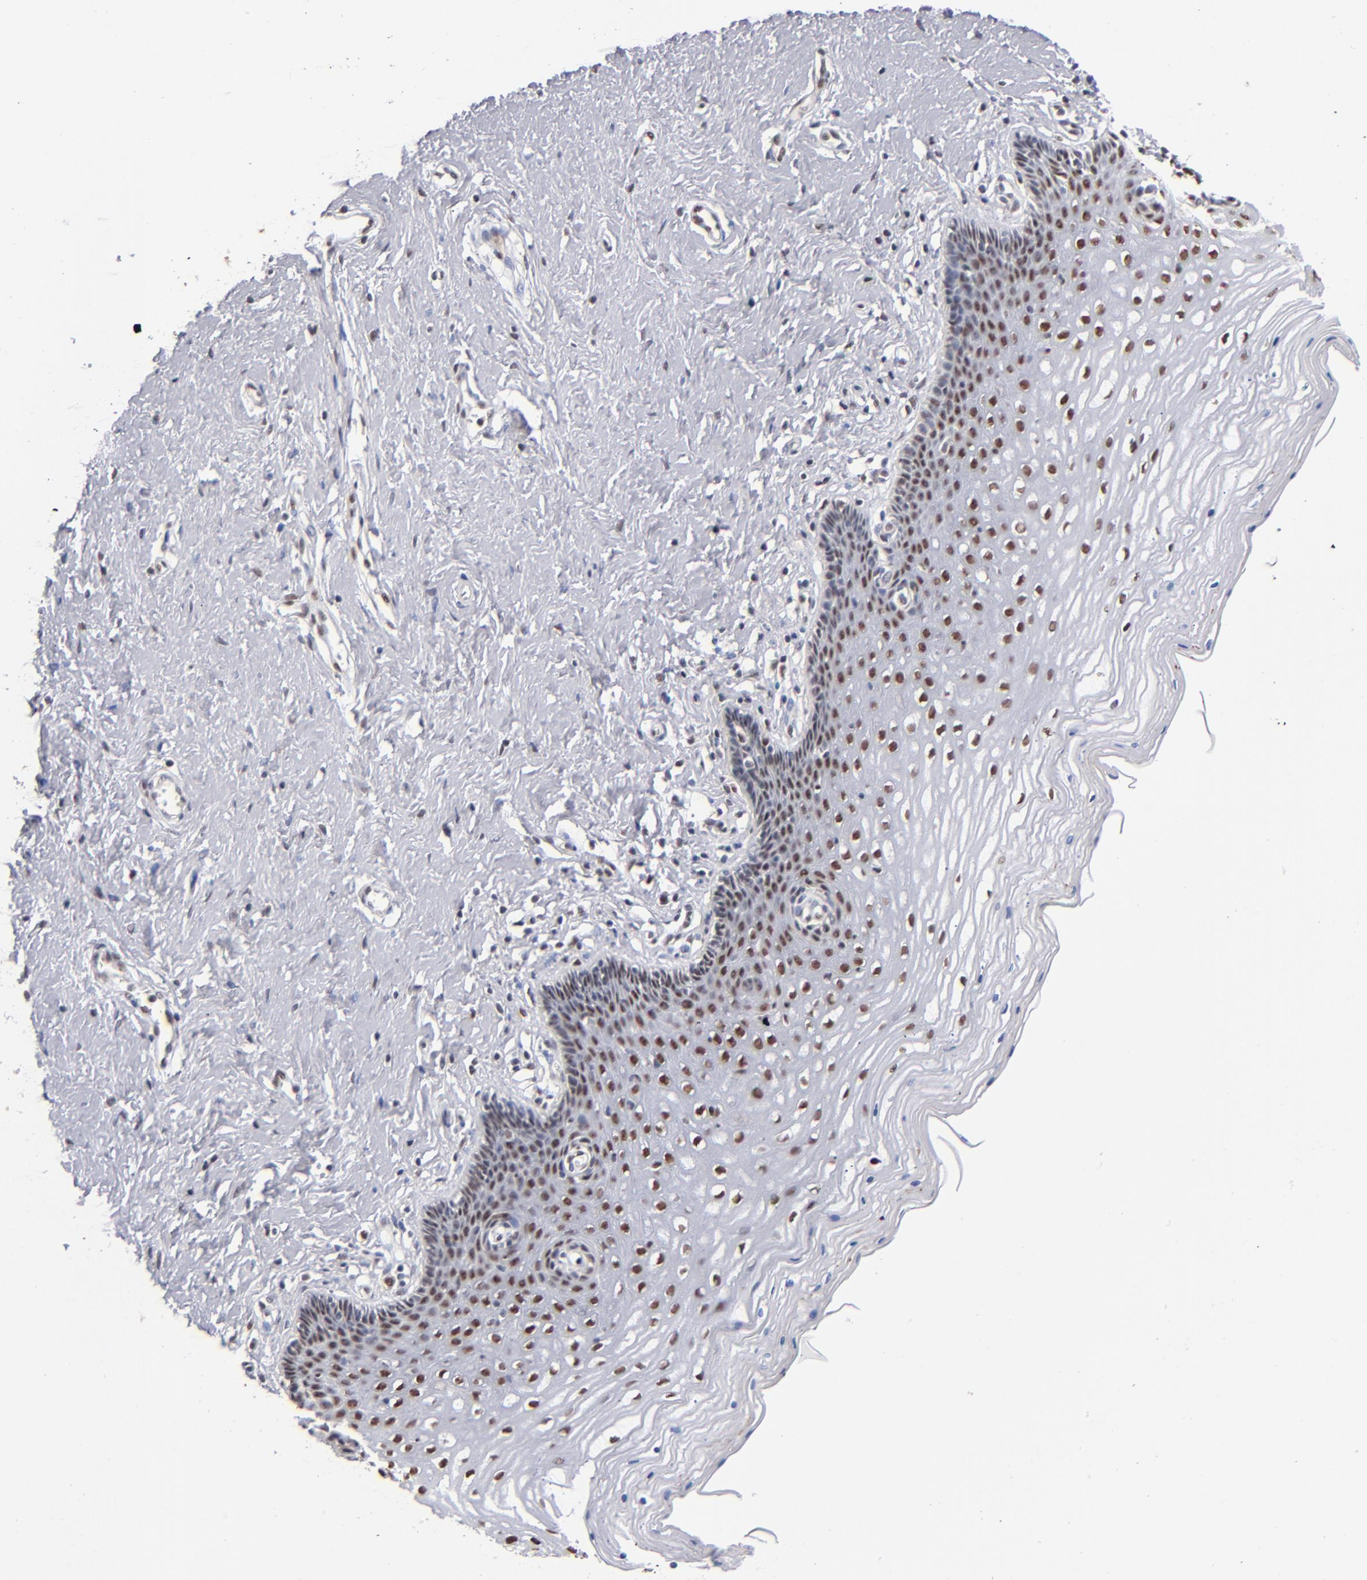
{"staining": {"intensity": "strong", "quantity": ">75%", "location": "nuclear"}, "tissue": "cervix", "cell_type": "Glandular cells", "image_type": "normal", "snomed": [{"axis": "morphology", "description": "Normal tissue, NOS"}, {"axis": "topography", "description": "Cervix"}], "caption": "Glandular cells exhibit strong nuclear expression in approximately >75% of cells in unremarkable cervix.", "gene": "MN1", "patient": {"sex": "female", "age": 39}}